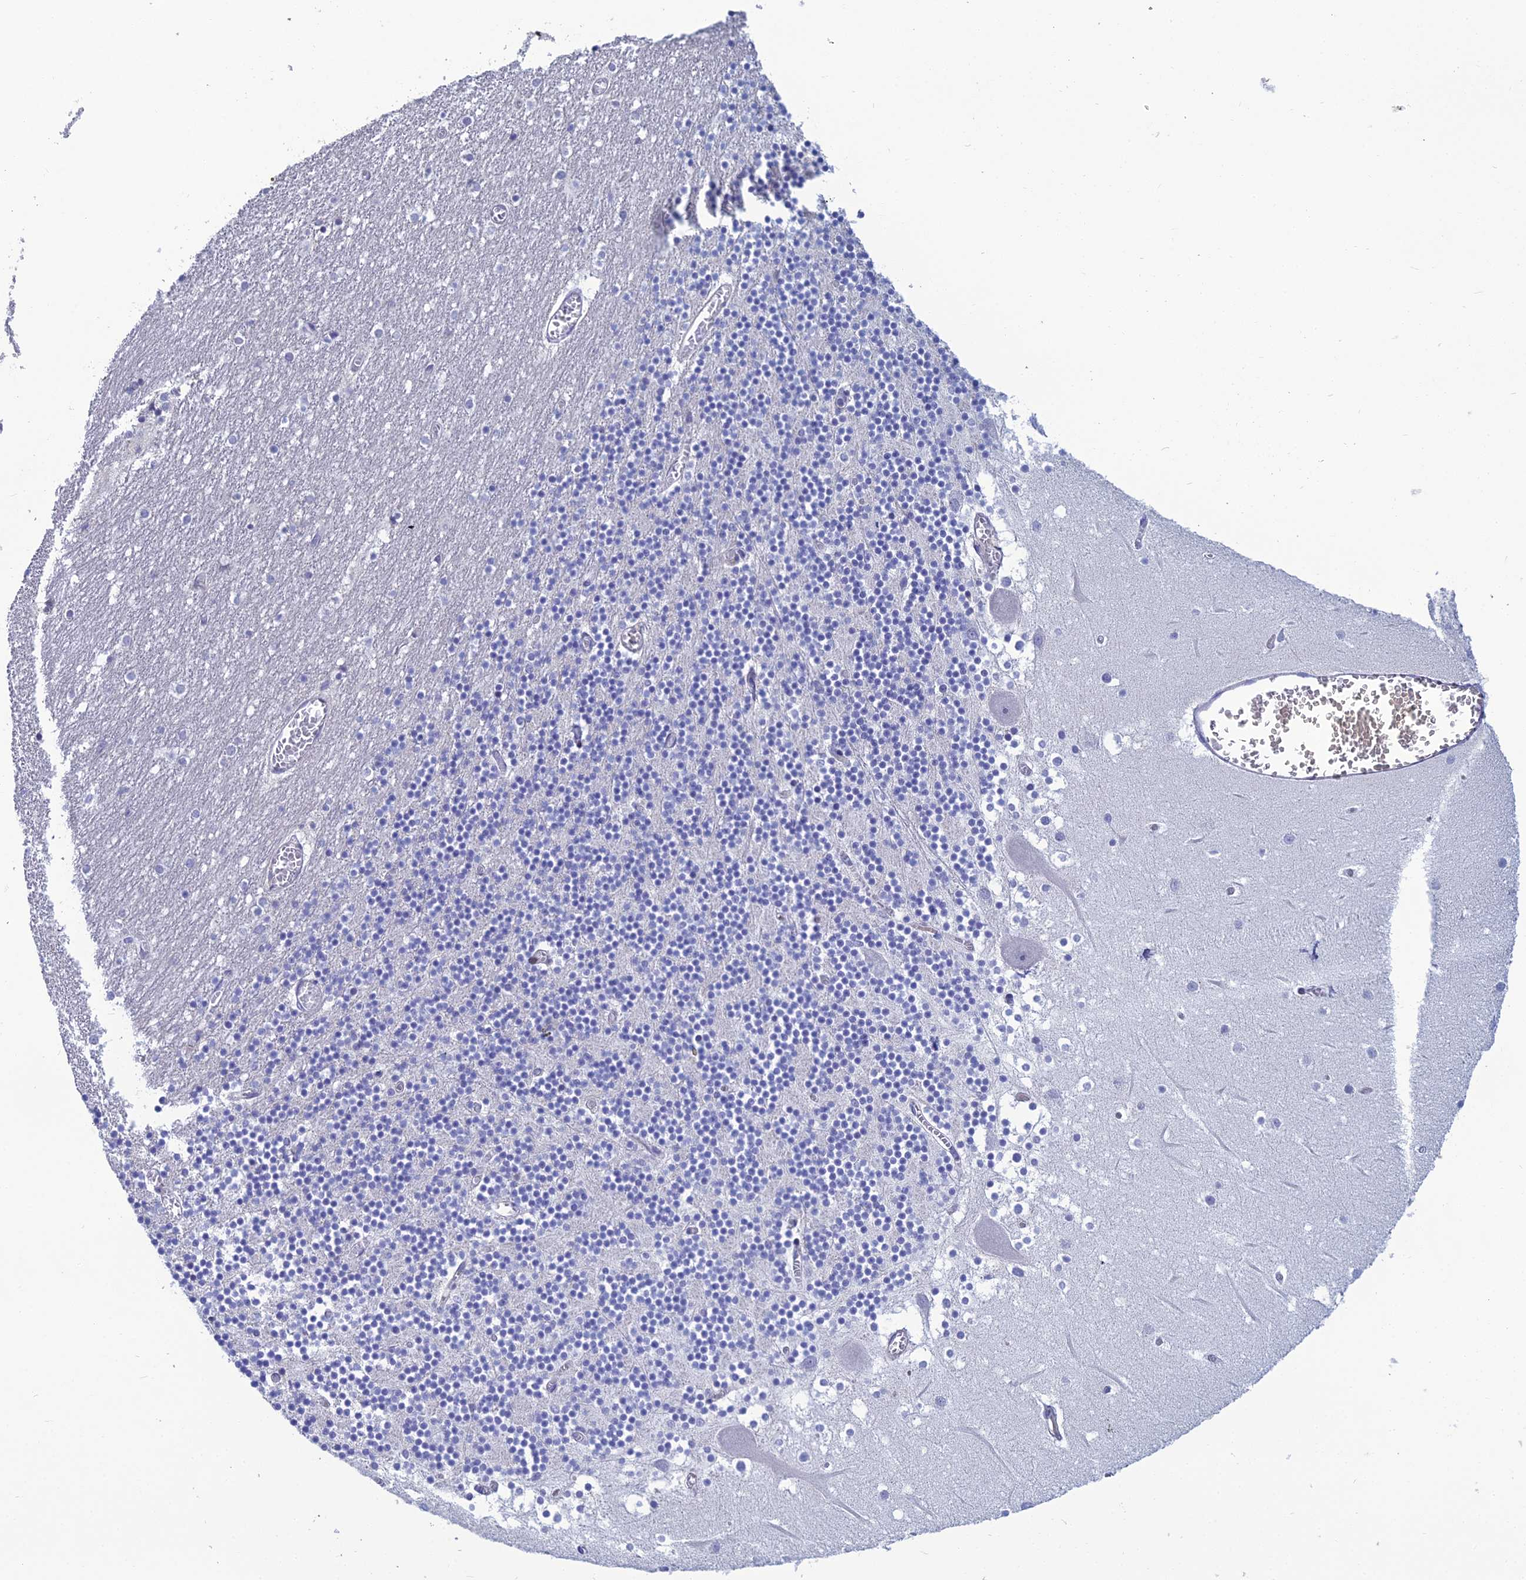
{"staining": {"intensity": "negative", "quantity": "none", "location": "none"}, "tissue": "cerebellum", "cell_type": "Cells in granular layer", "image_type": "normal", "snomed": [{"axis": "morphology", "description": "Normal tissue, NOS"}, {"axis": "topography", "description": "Cerebellum"}], "caption": "Image shows no significant protein expression in cells in granular layer of unremarkable cerebellum.", "gene": "LZTS2", "patient": {"sex": "female", "age": 28}}